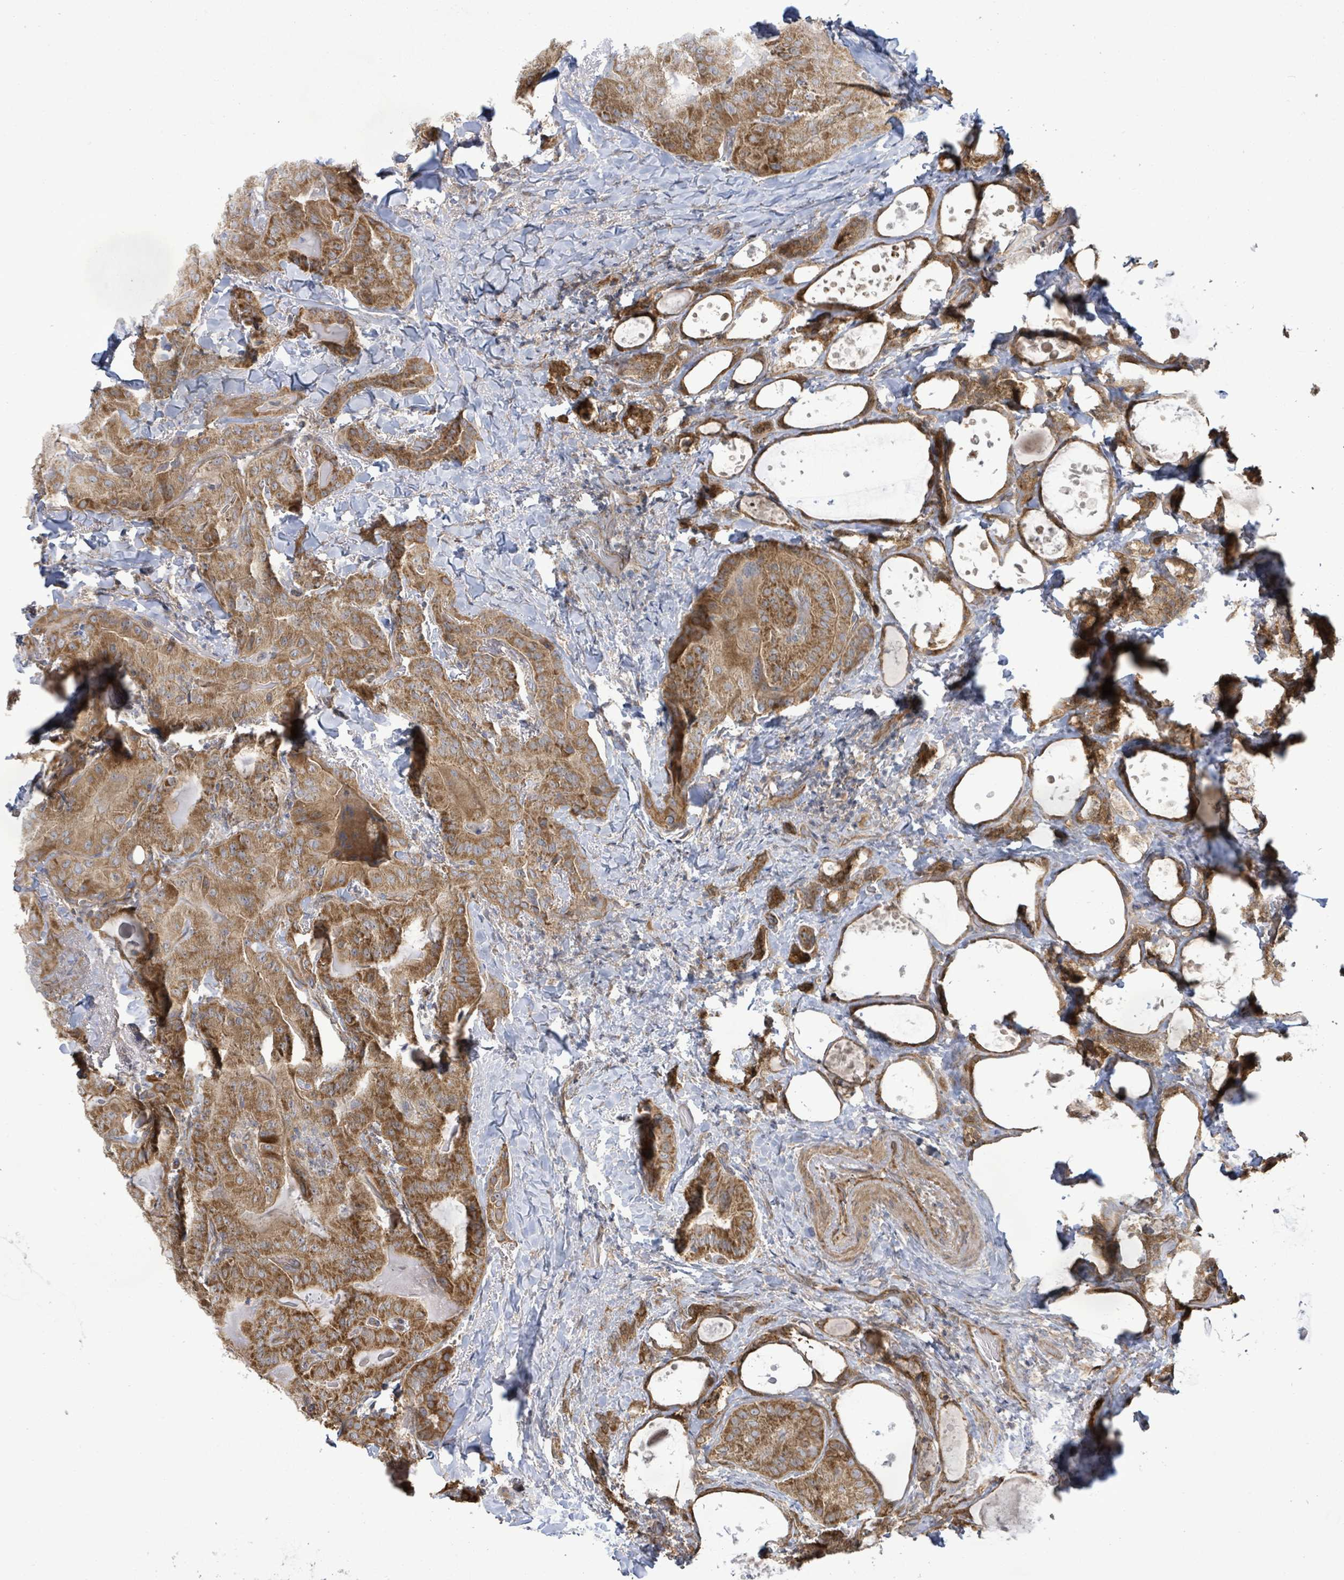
{"staining": {"intensity": "moderate", "quantity": ">75%", "location": "cytoplasmic/membranous"}, "tissue": "thyroid cancer", "cell_type": "Tumor cells", "image_type": "cancer", "snomed": [{"axis": "morphology", "description": "Papillary adenocarcinoma, NOS"}, {"axis": "topography", "description": "Thyroid gland"}], "caption": "Thyroid papillary adenocarcinoma tissue reveals moderate cytoplasmic/membranous positivity in about >75% of tumor cells", "gene": "KBTBD11", "patient": {"sex": "female", "age": 68}}